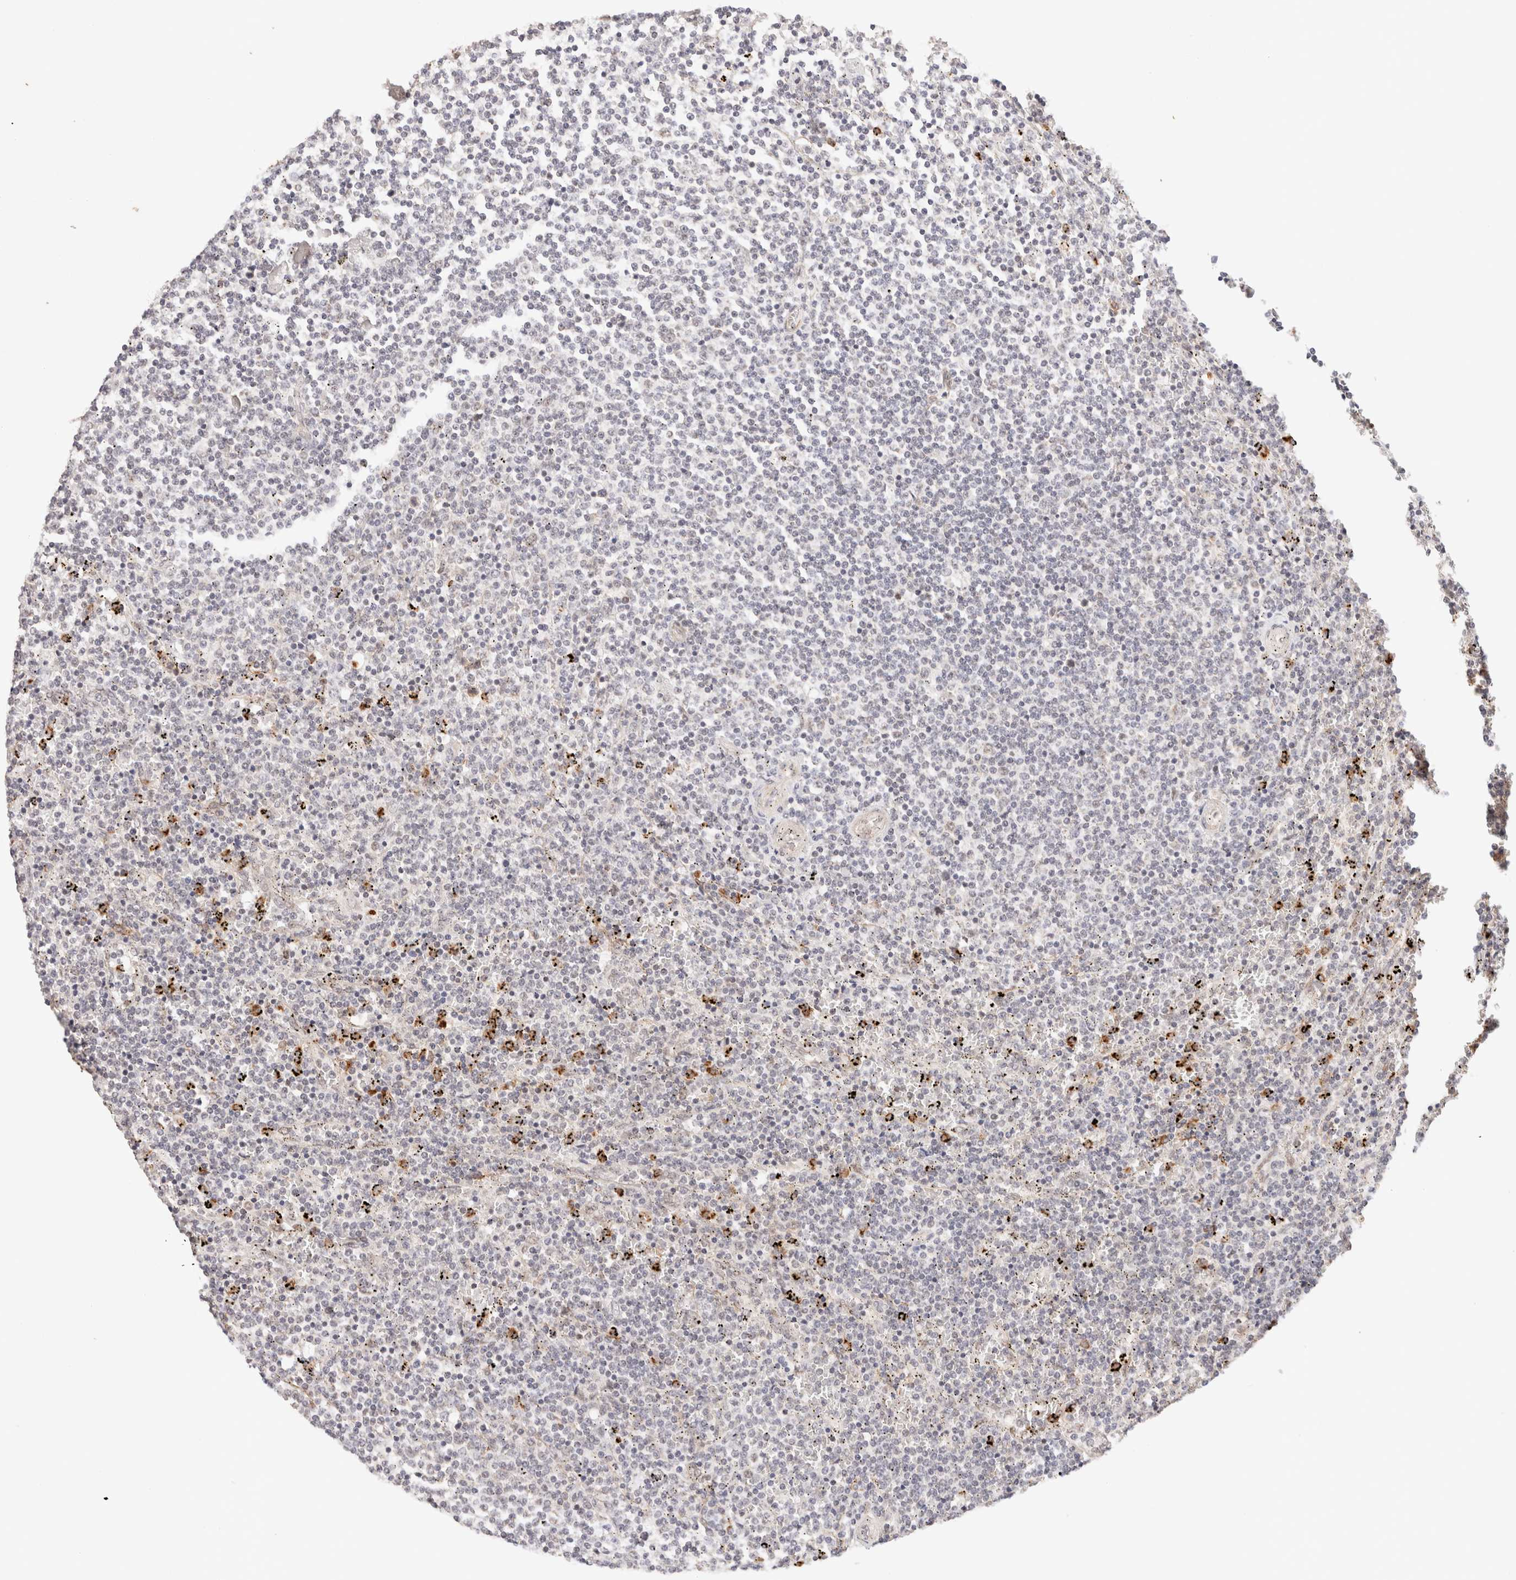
{"staining": {"intensity": "negative", "quantity": "none", "location": "none"}, "tissue": "lymphoma", "cell_type": "Tumor cells", "image_type": "cancer", "snomed": [{"axis": "morphology", "description": "Malignant lymphoma, non-Hodgkin's type, Low grade"}, {"axis": "topography", "description": "Spleen"}], "caption": "Lymphoma was stained to show a protein in brown. There is no significant staining in tumor cells.", "gene": "BRPF3", "patient": {"sex": "female", "age": 50}}